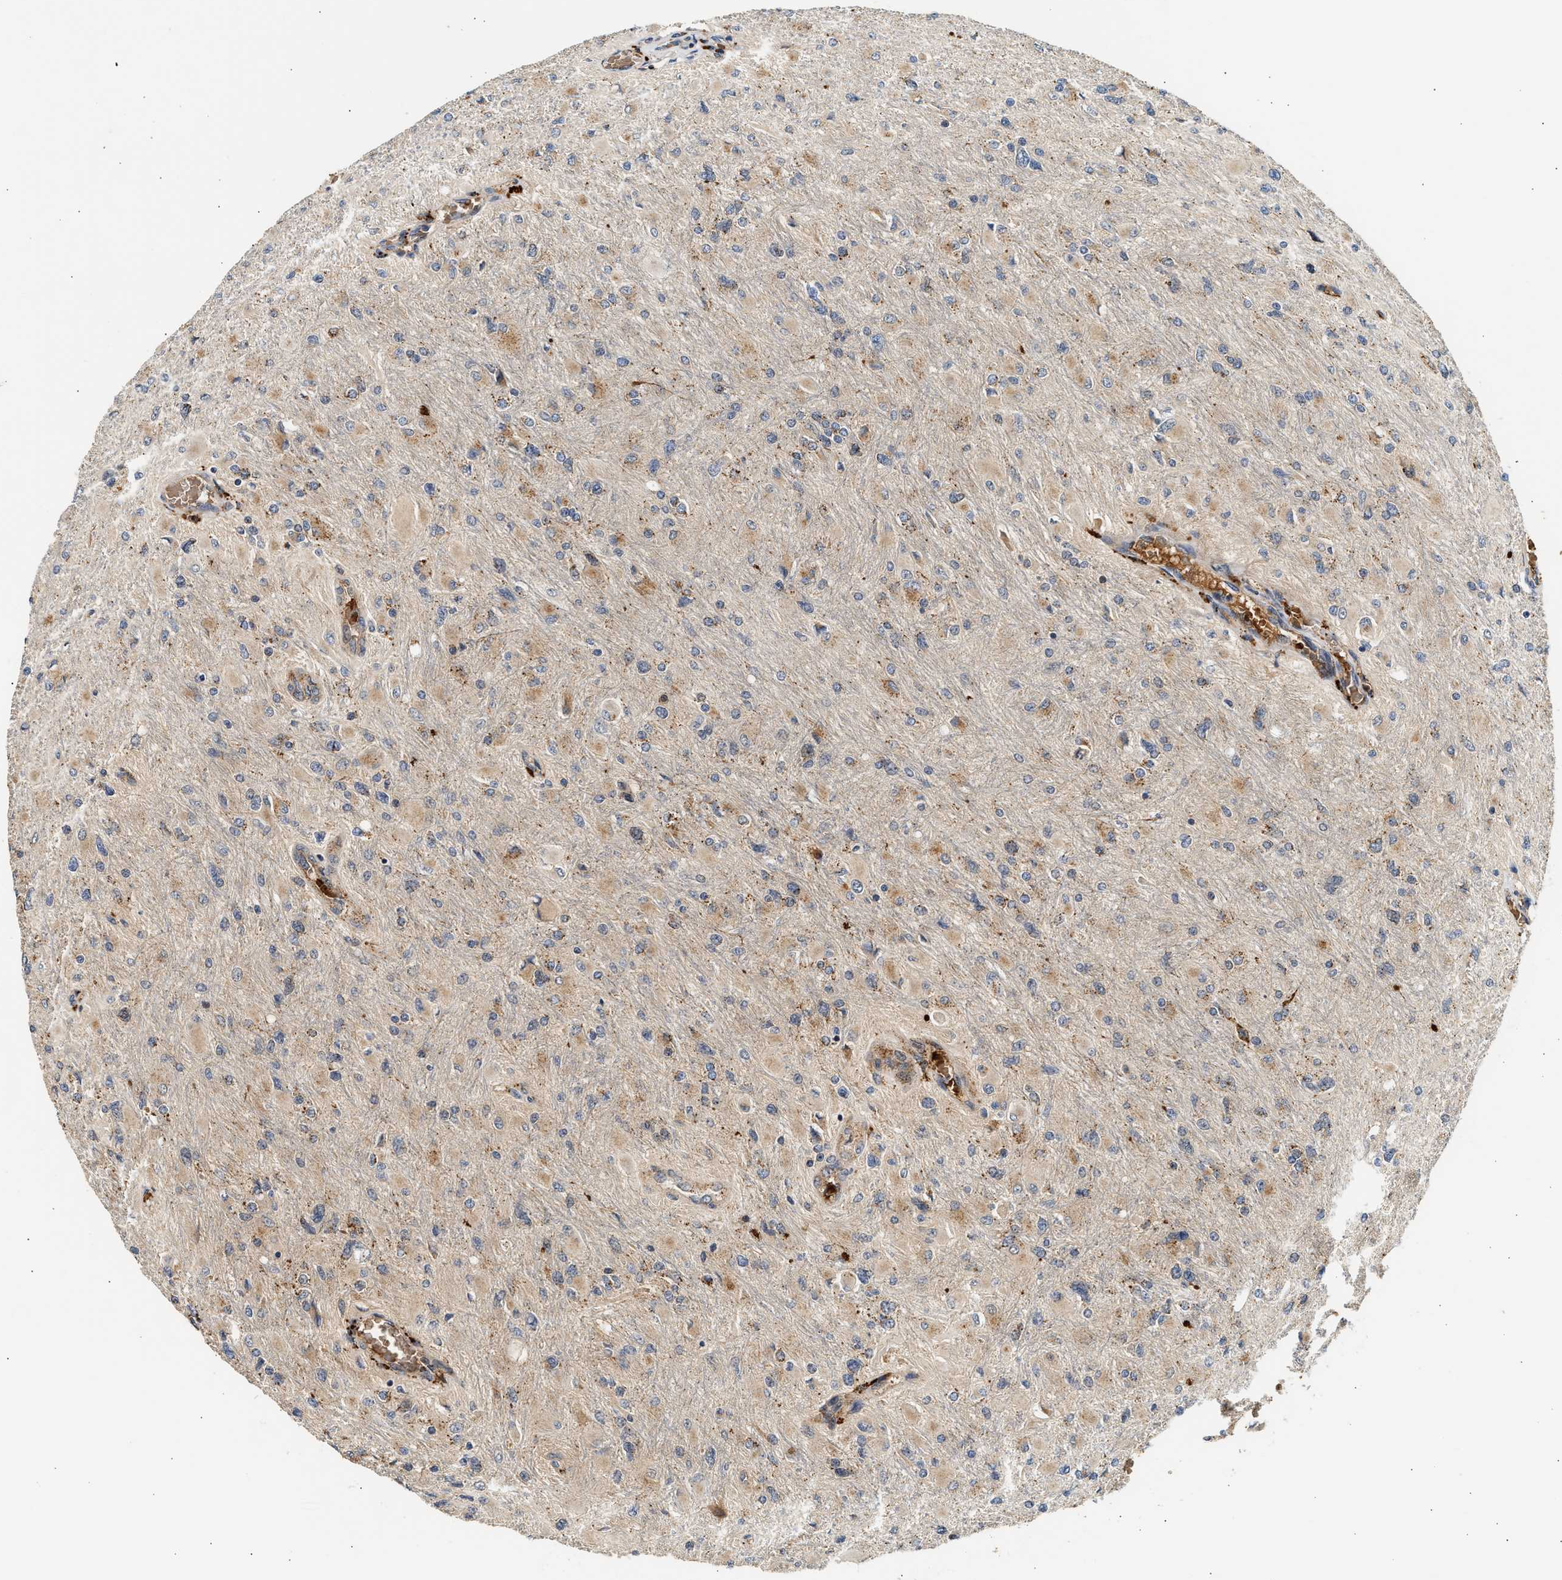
{"staining": {"intensity": "weak", "quantity": ">75%", "location": "cytoplasmic/membranous"}, "tissue": "glioma", "cell_type": "Tumor cells", "image_type": "cancer", "snomed": [{"axis": "morphology", "description": "Glioma, malignant, High grade"}, {"axis": "topography", "description": "Cerebral cortex"}], "caption": "This image shows glioma stained with immunohistochemistry (IHC) to label a protein in brown. The cytoplasmic/membranous of tumor cells show weak positivity for the protein. Nuclei are counter-stained blue.", "gene": "PLD3", "patient": {"sex": "female", "age": 36}}